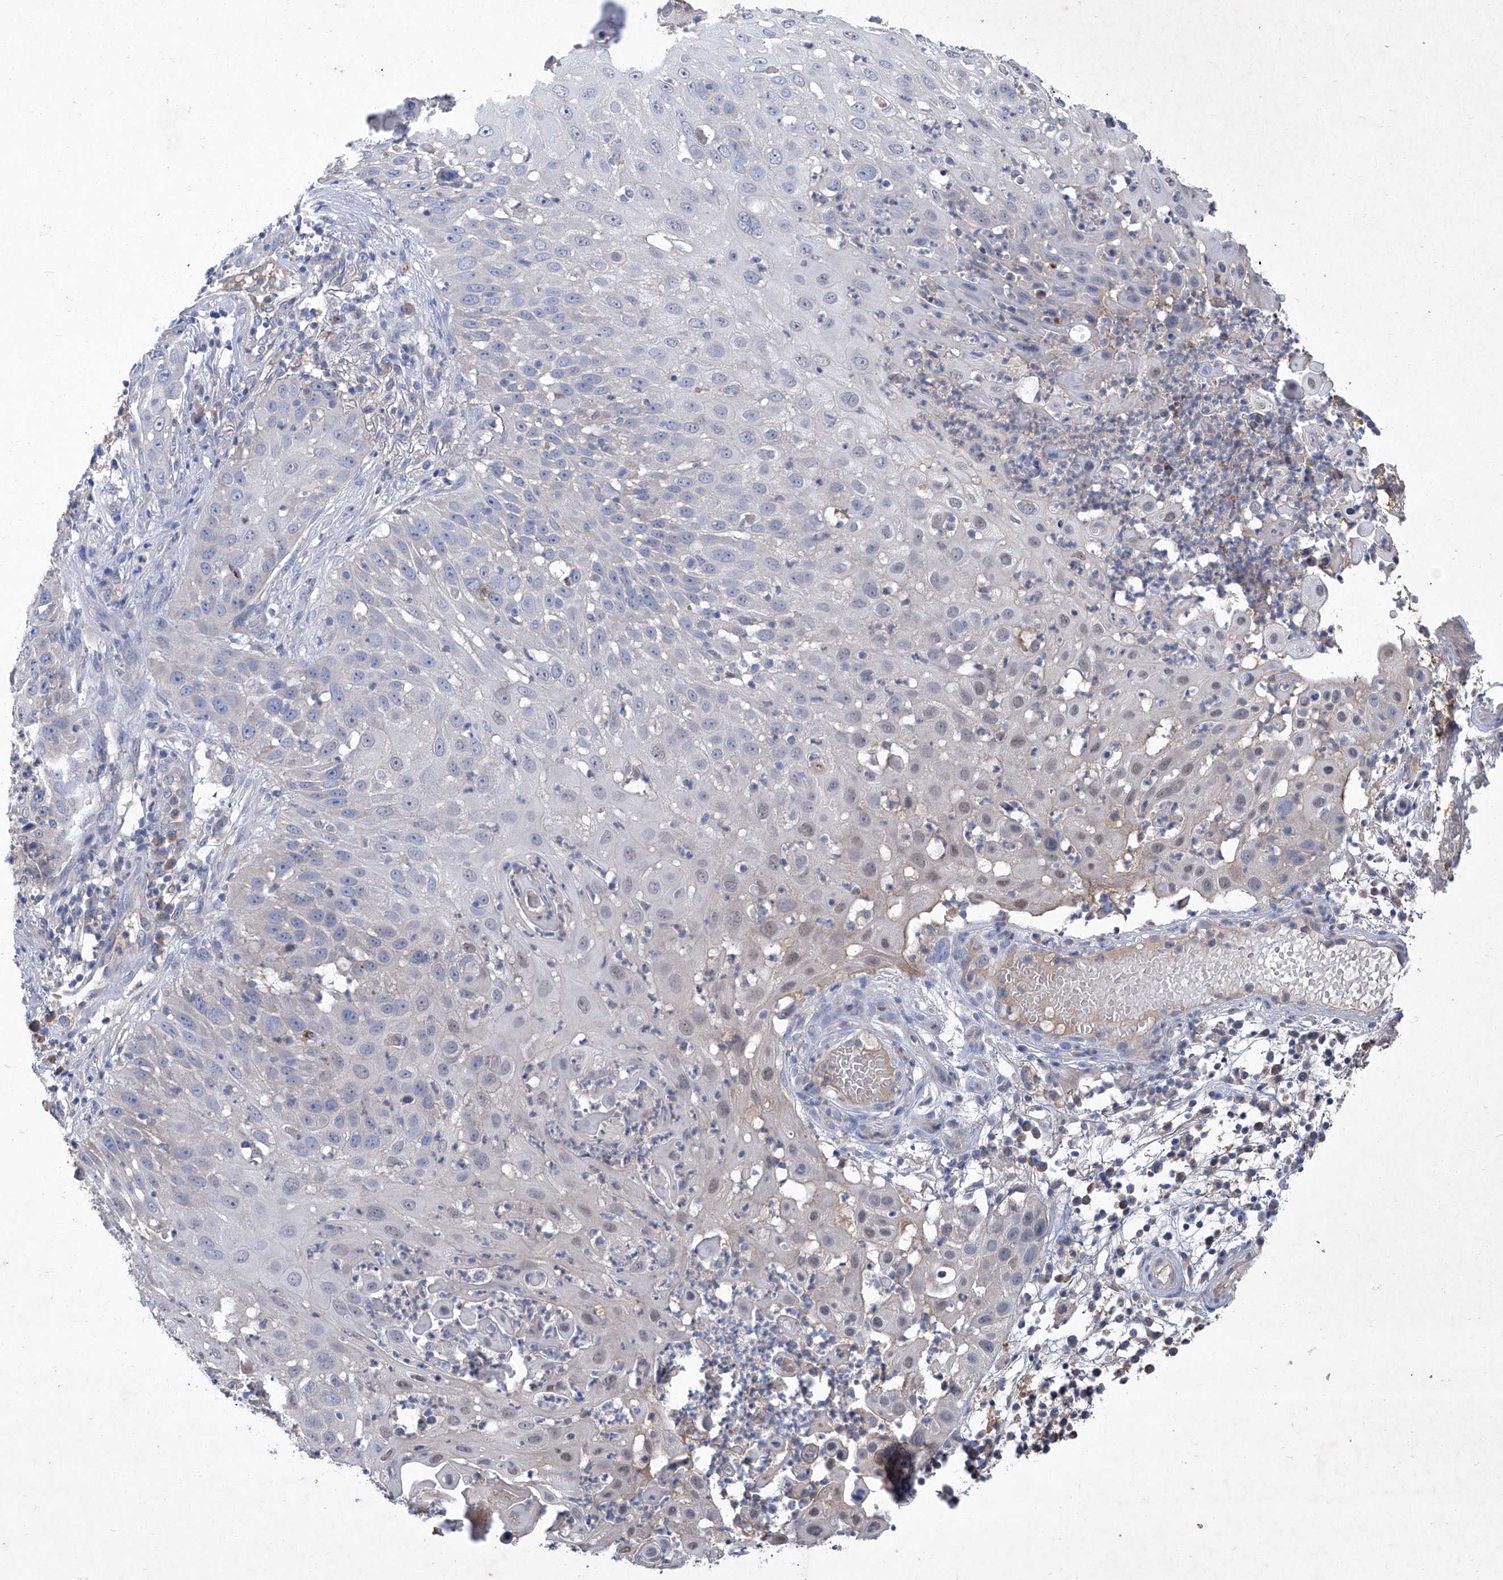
{"staining": {"intensity": "weak", "quantity": "<25%", "location": "nuclear"}, "tissue": "skin cancer", "cell_type": "Tumor cells", "image_type": "cancer", "snomed": [{"axis": "morphology", "description": "Squamous cell carcinoma, NOS"}, {"axis": "topography", "description": "Skin"}], "caption": "Tumor cells are negative for brown protein staining in squamous cell carcinoma (skin).", "gene": "SBK2", "patient": {"sex": "female", "age": 44}}